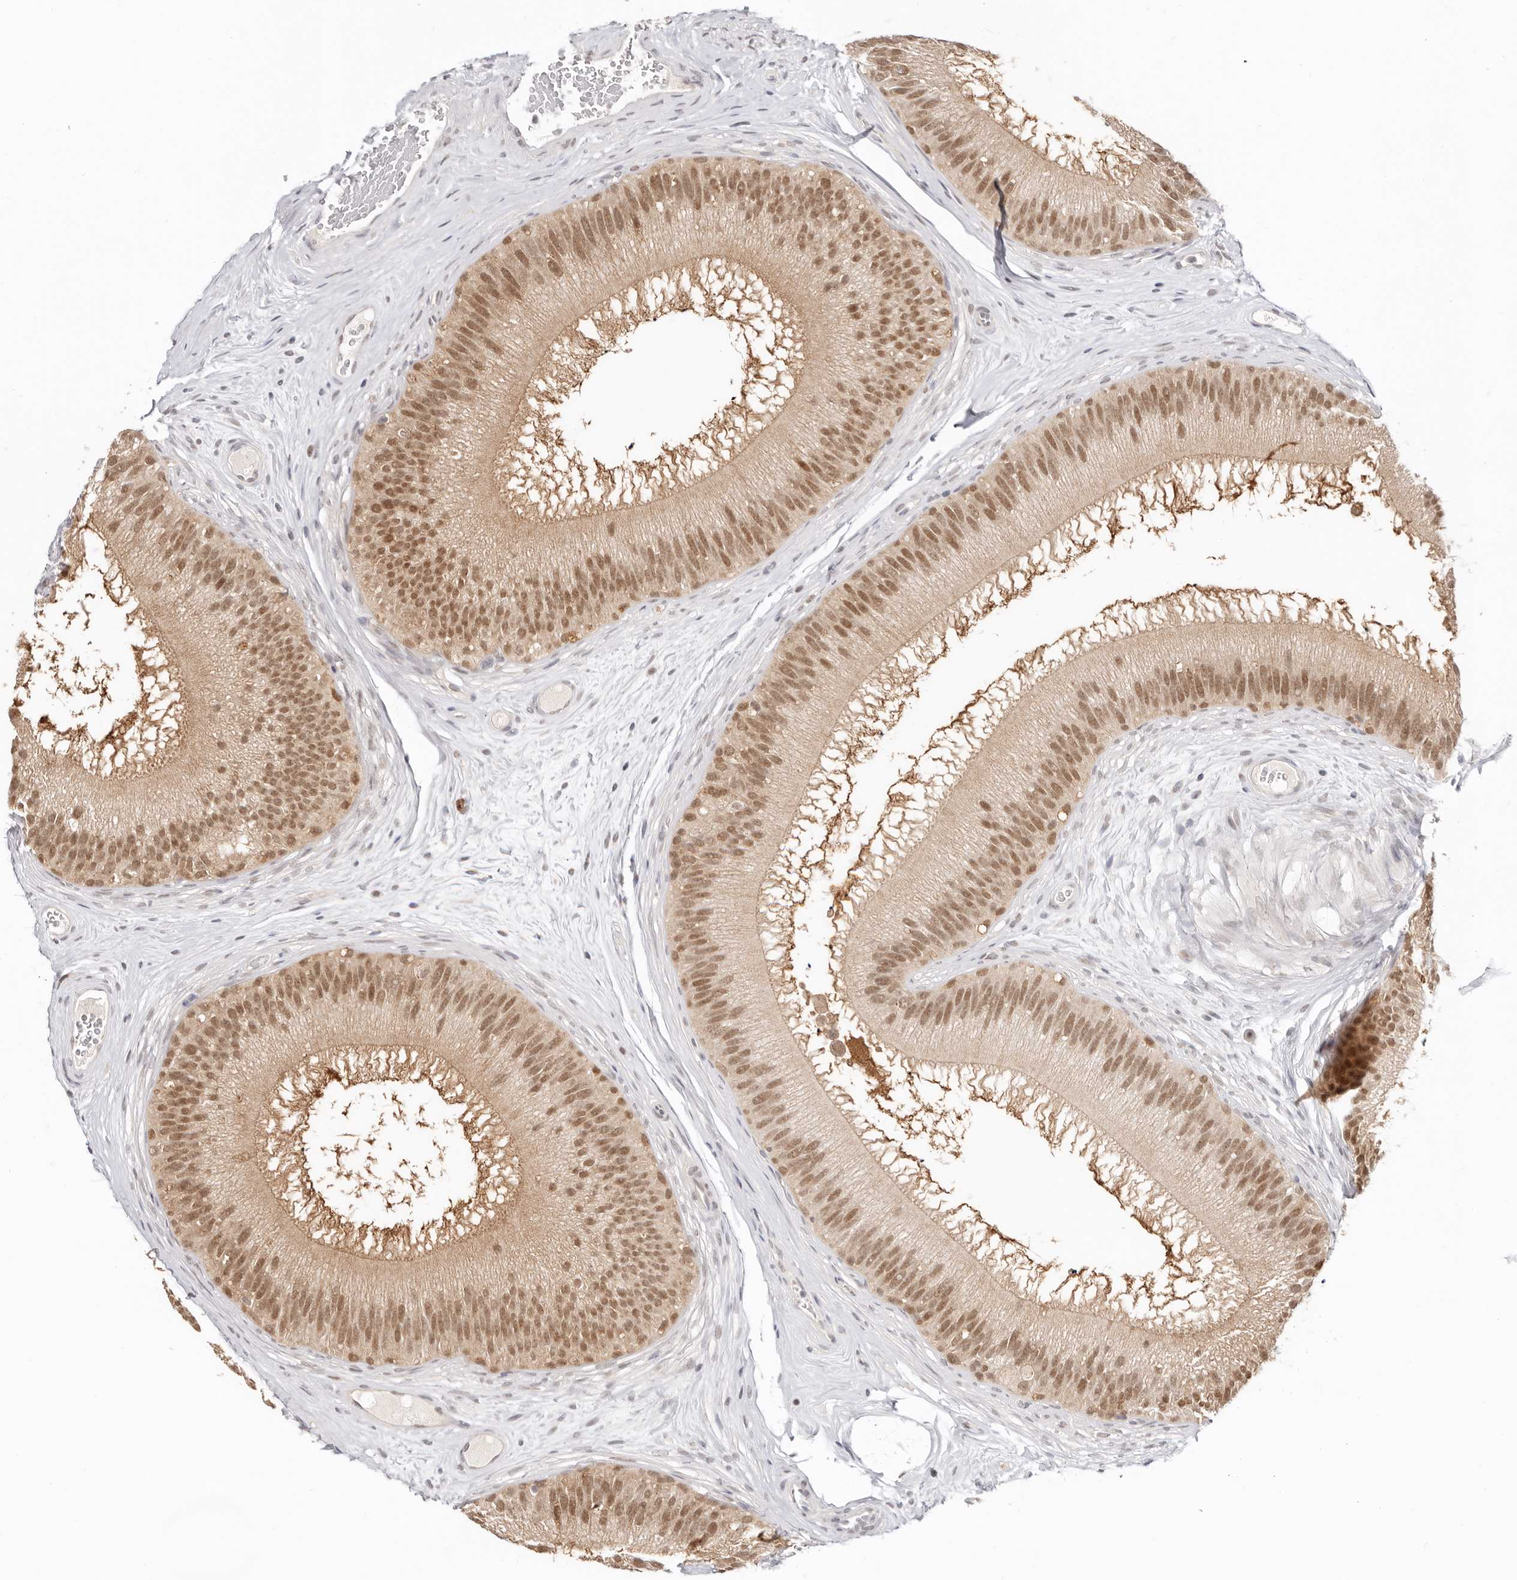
{"staining": {"intensity": "moderate", "quantity": ">75%", "location": "cytoplasmic/membranous,nuclear"}, "tissue": "epididymis", "cell_type": "Glandular cells", "image_type": "normal", "snomed": [{"axis": "morphology", "description": "Normal tissue, NOS"}, {"axis": "topography", "description": "Epididymis"}], "caption": "This micrograph reveals immunohistochemistry staining of unremarkable epididymis, with medium moderate cytoplasmic/membranous,nuclear staining in about >75% of glandular cells.", "gene": "LARP7", "patient": {"sex": "male", "age": 45}}